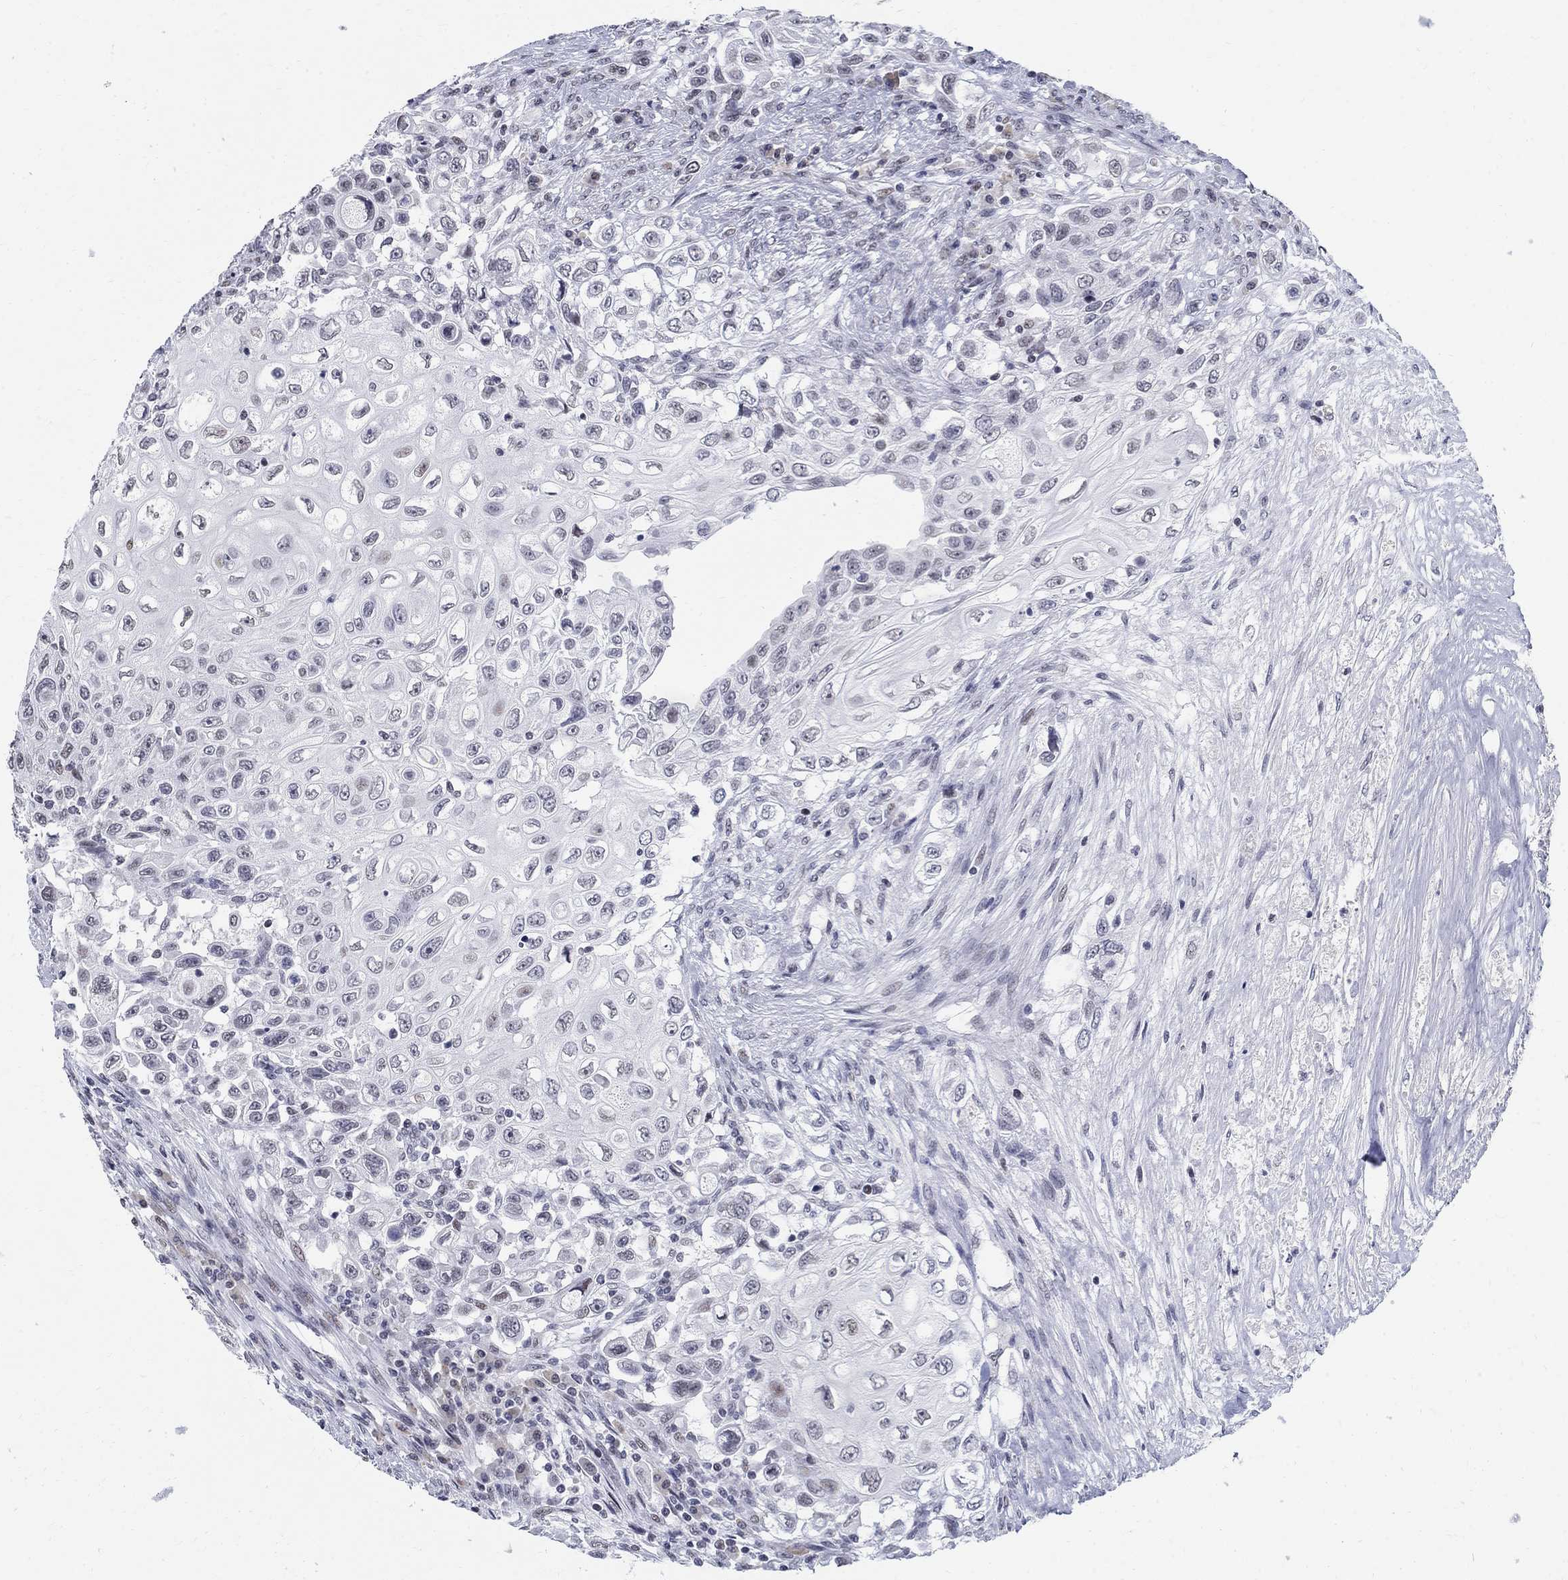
{"staining": {"intensity": "negative", "quantity": "none", "location": "none"}, "tissue": "urothelial cancer", "cell_type": "Tumor cells", "image_type": "cancer", "snomed": [{"axis": "morphology", "description": "Urothelial carcinoma, High grade"}, {"axis": "topography", "description": "Urinary bladder"}], "caption": "The micrograph displays no staining of tumor cells in urothelial carcinoma (high-grade).", "gene": "BHLHE22", "patient": {"sex": "female", "age": 56}}